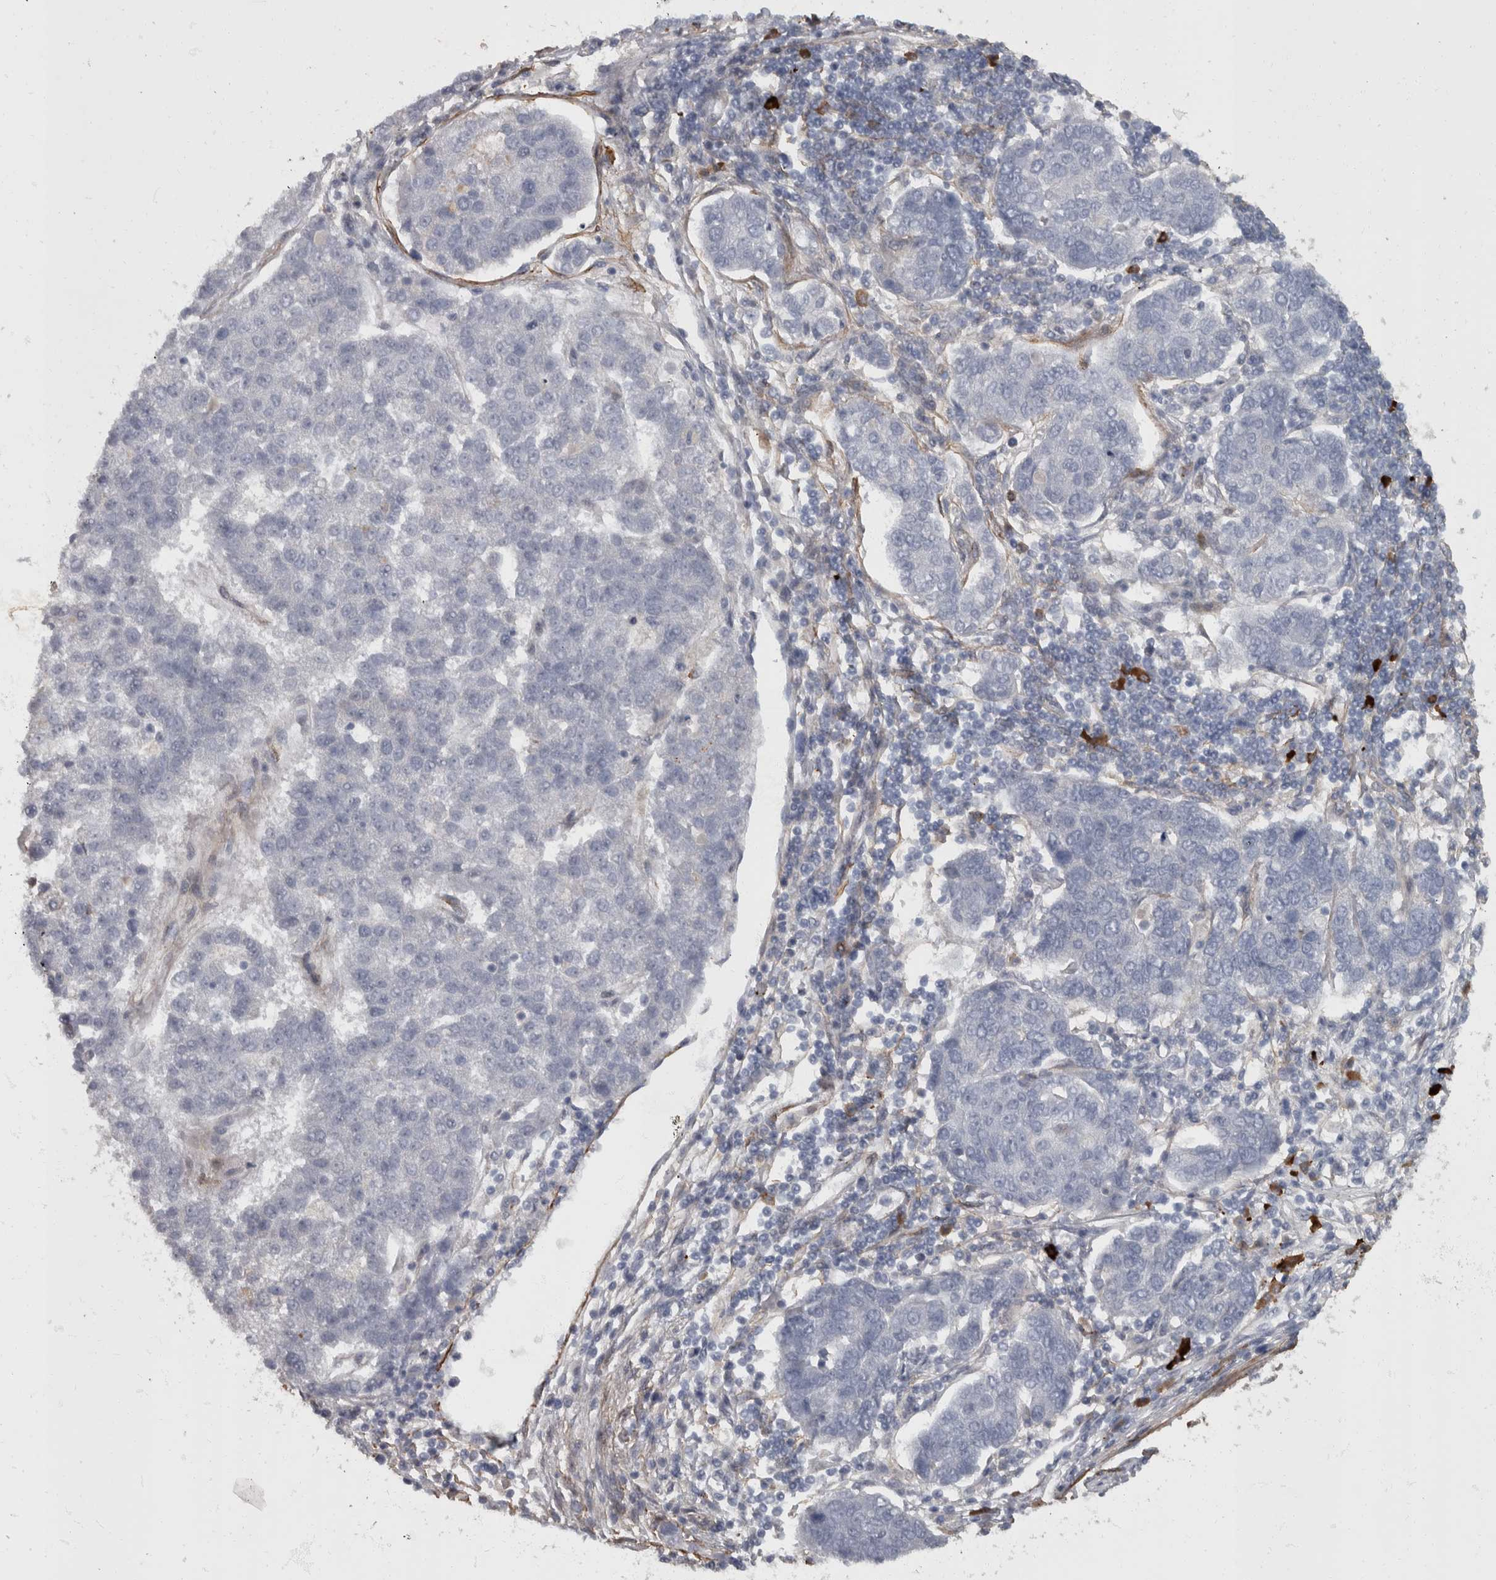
{"staining": {"intensity": "negative", "quantity": "none", "location": "none"}, "tissue": "pancreatic cancer", "cell_type": "Tumor cells", "image_type": "cancer", "snomed": [{"axis": "morphology", "description": "Adenocarcinoma, NOS"}, {"axis": "topography", "description": "Pancreas"}], "caption": "This is a micrograph of immunohistochemistry (IHC) staining of pancreatic cancer (adenocarcinoma), which shows no positivity in tumor cells.", "gene": "MASTL", "patient": {"sex": "female", "age": 61}}